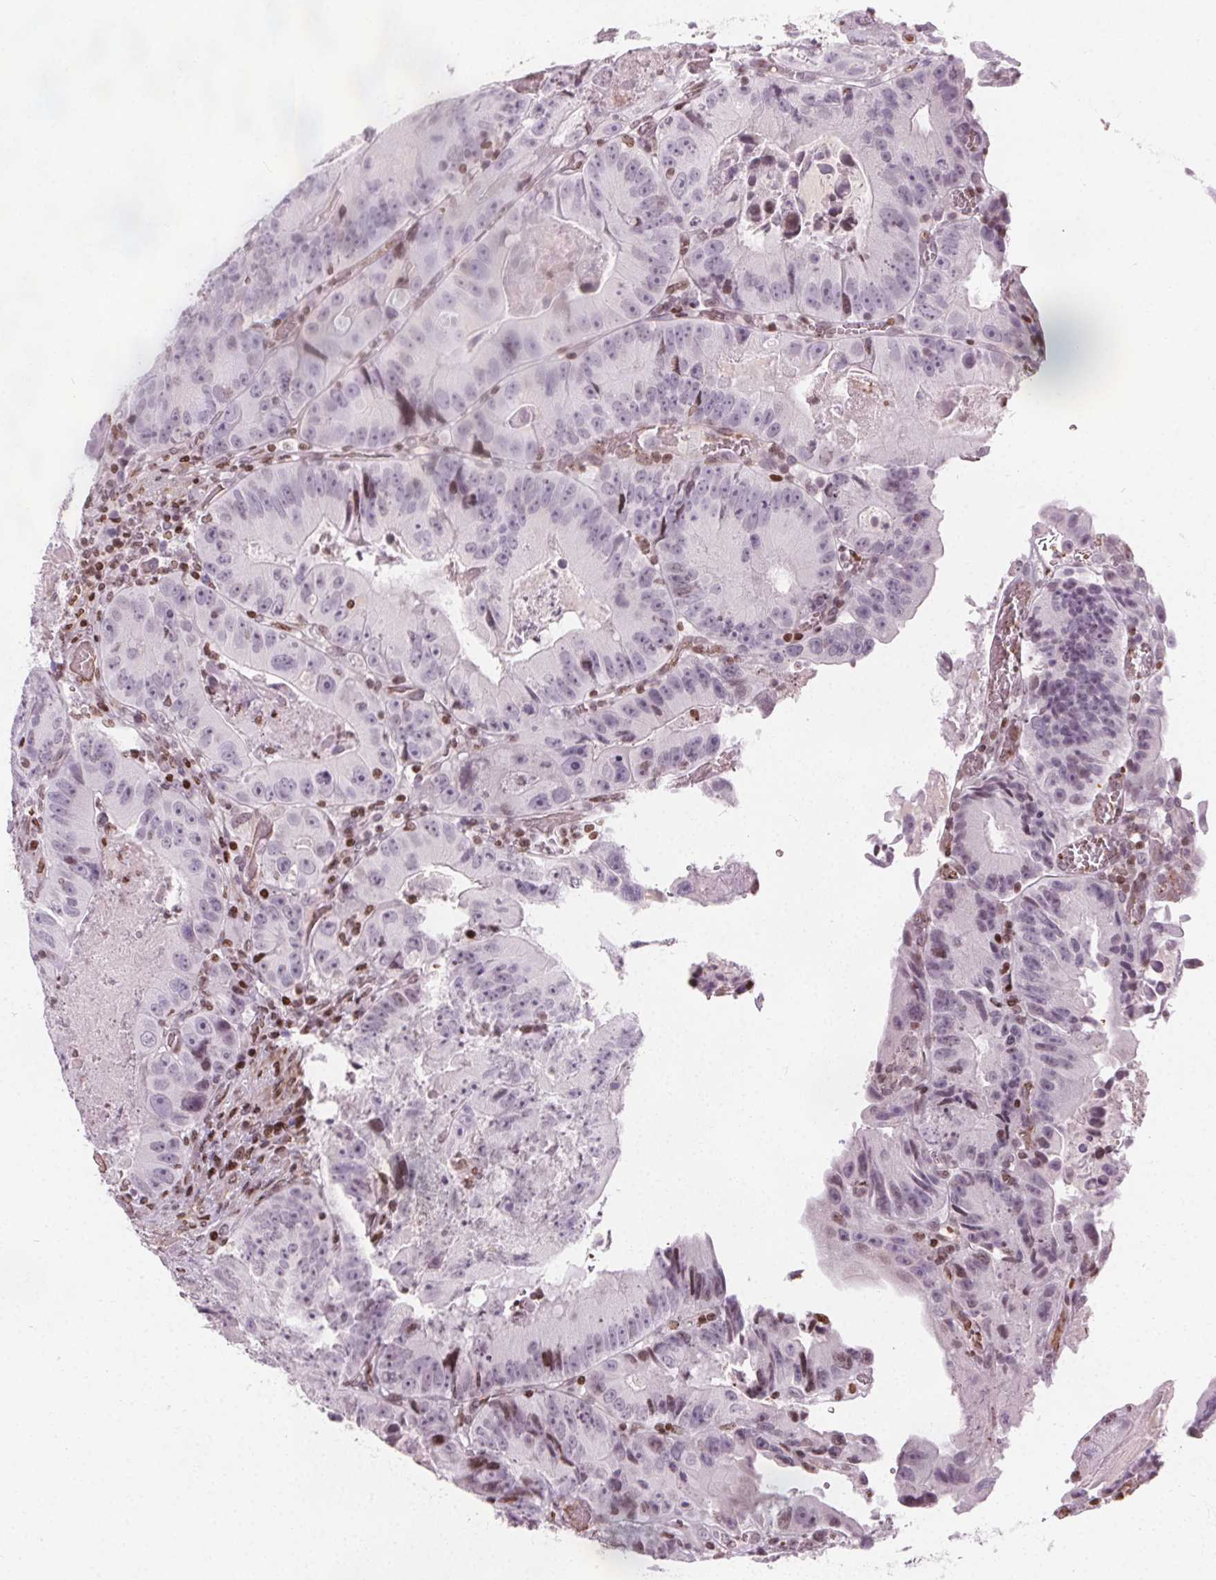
{"staining": {"intensity": "moderate", "quantity": "<25%", "location": "nuclear"}, "tissue": "colorectal cancer", "cell_type": "Tumor cells", "image_type": "cancer", "snomed": [{"axis": "morphology", "description": "Adenocarcinoma, NOS"}, {"axis": "topography", "description": "Colon"}], "caption": "Brown immunohistochemical staining in colorectal cancer displays moderate nuclear staining in approximately <25% of tumor cells.", "gene": "ISLR2", "patient": {"sex": "female", "age": 86}}